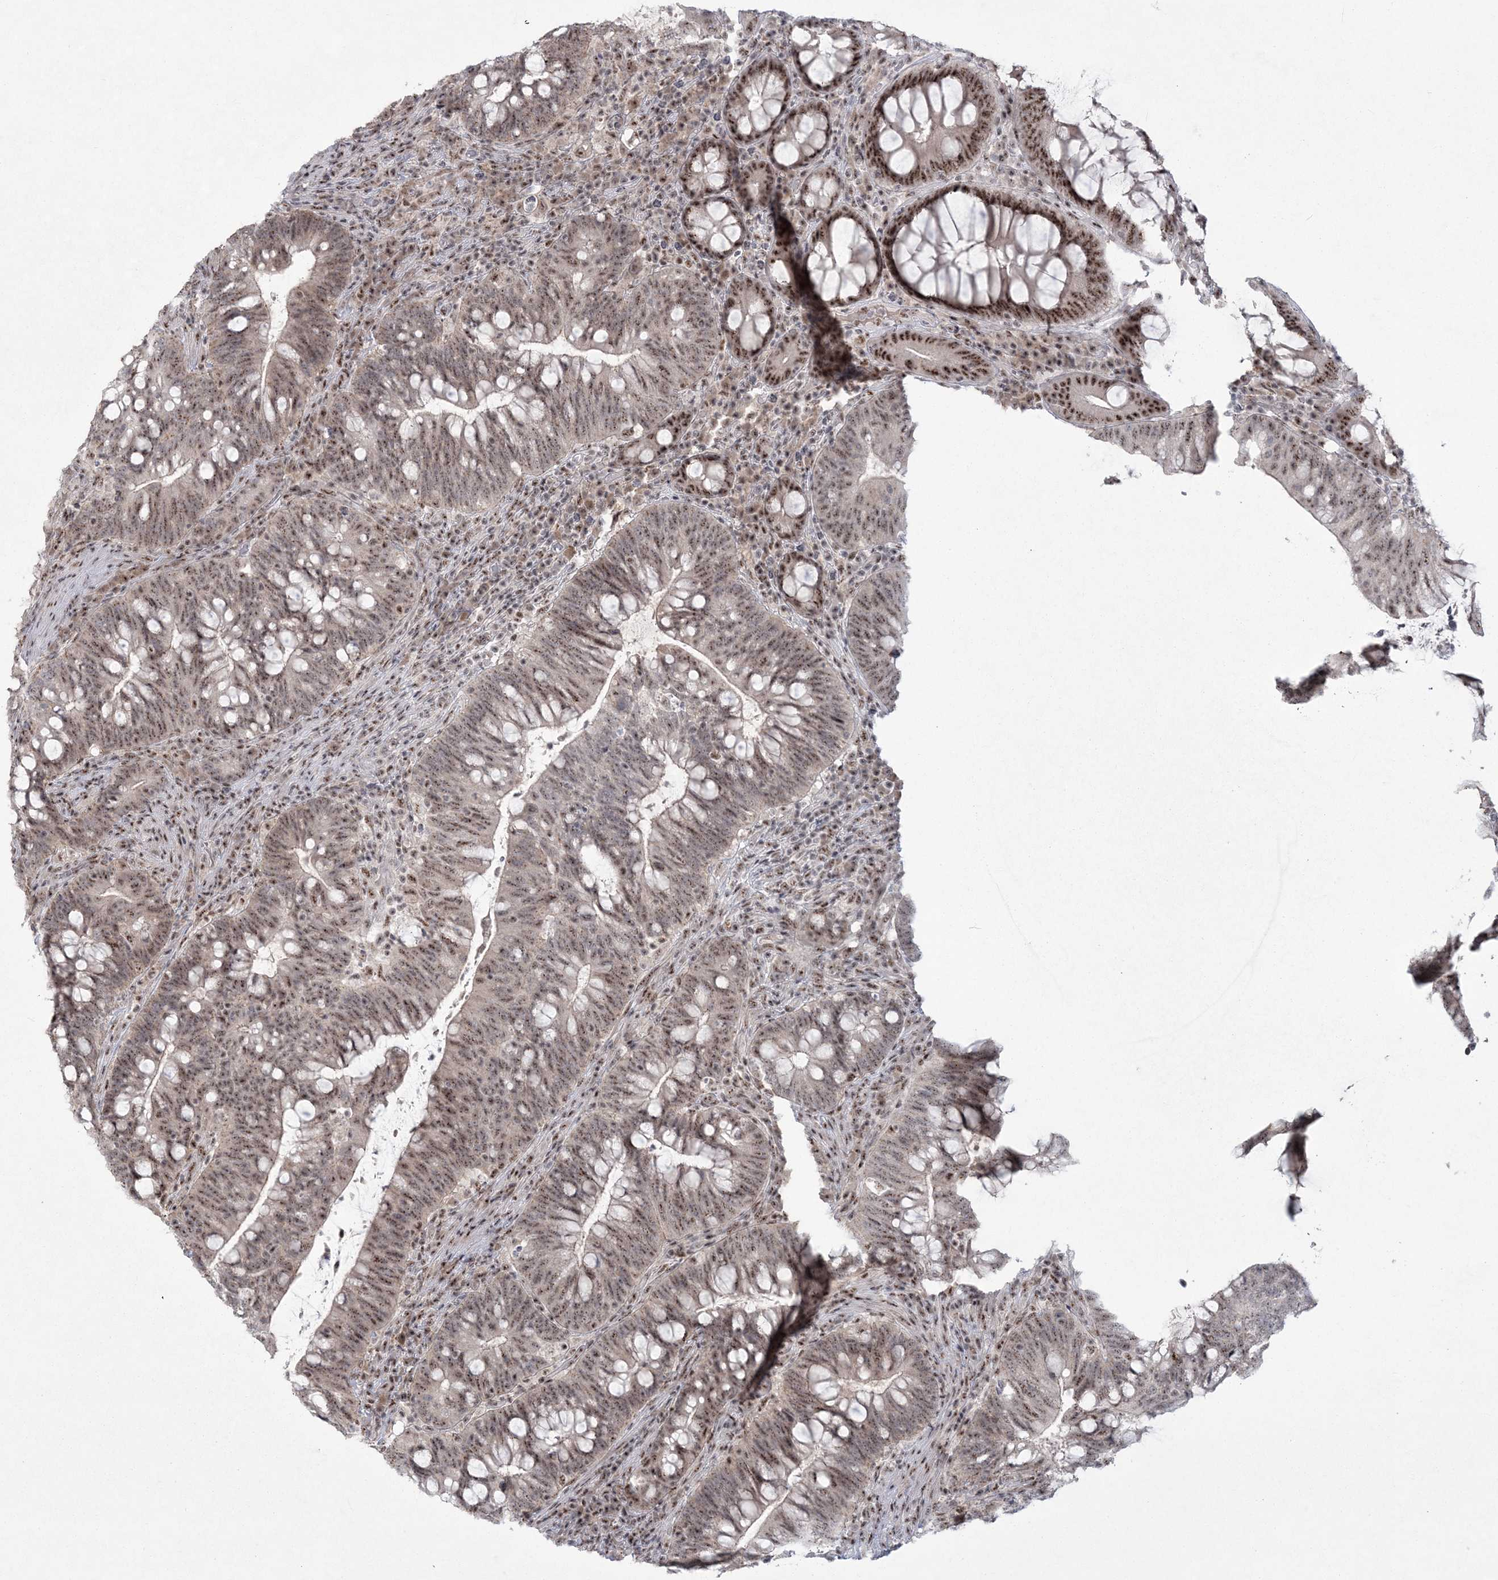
{"staining": {"intensity": "moderate", "quantity": ">75%", "location": "nuclear"}, "tissue": "colorectal cancer", "cell_type": "Tumor cells", "image_type": "cancer", "snomed": [{"axis": "morphology", "description": "Adenocarcinoma, NOS"}, {"axis": "topography", "description": "Colon"}], "caption": "About >75% of tumor cells in colorectal adenocarcinoma show moderate nuclear protein staining as visualized by brown immunohistochemical staining.", "gene": "KDM6B", "patient": {"sex": "female", "age": 66}}